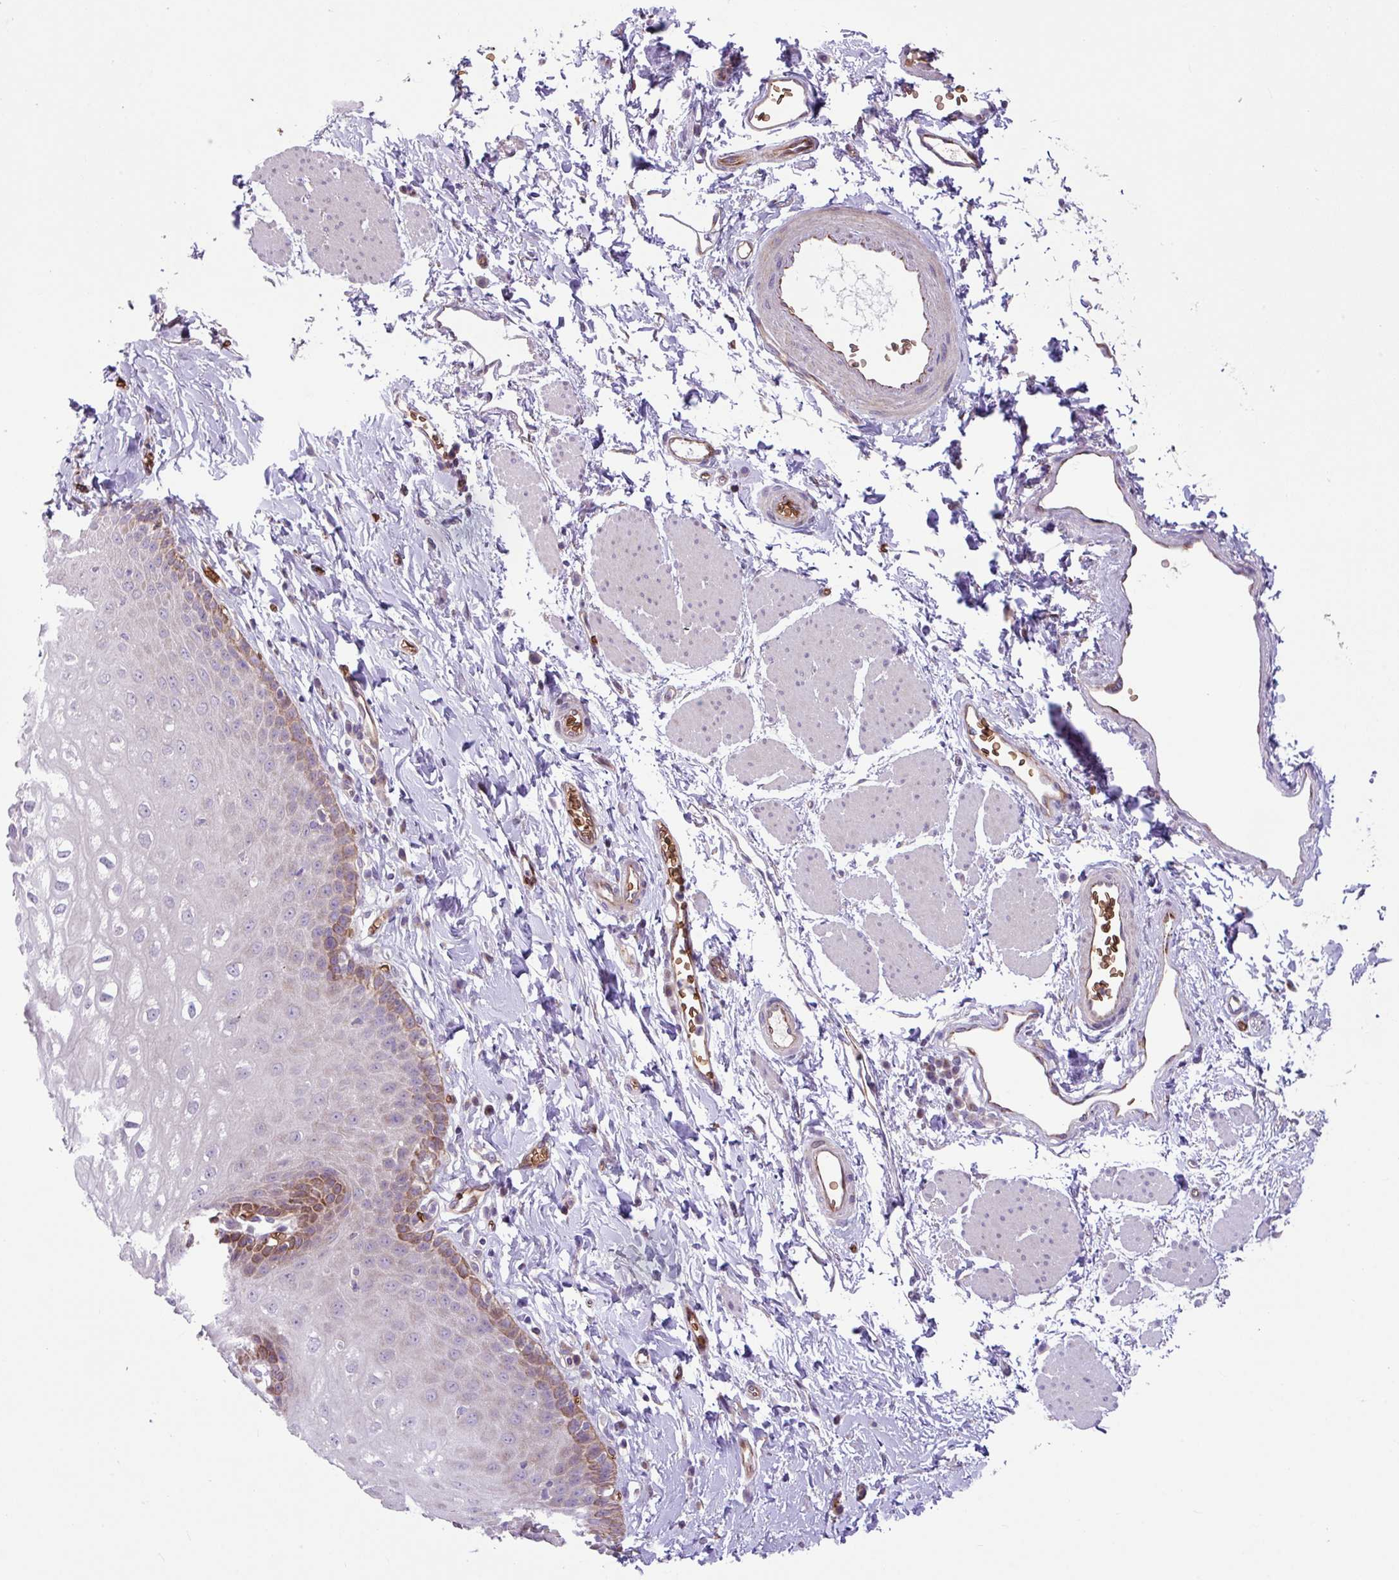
{"staining": {"intensity": "moderate", "quantity": "<25%", "location": "cytoplasmic/membranous"}, "tissue": "esophagus", "cell_type": "Squamous epithelial cells", "image_type": "normal", "snomed": [{"axis": "morphology", "description": "Normal tissue, NOS"}, {"axis": "topography", "description": "Esophagus"}], "caption": "A low amount of moderate cytoplasmic/membranous staining is seen in approximately <25% of squamous epithelial cells in normal esophagus.", "gene": "RAD21L1", "patient": {"sex": "male", "age": 70}}